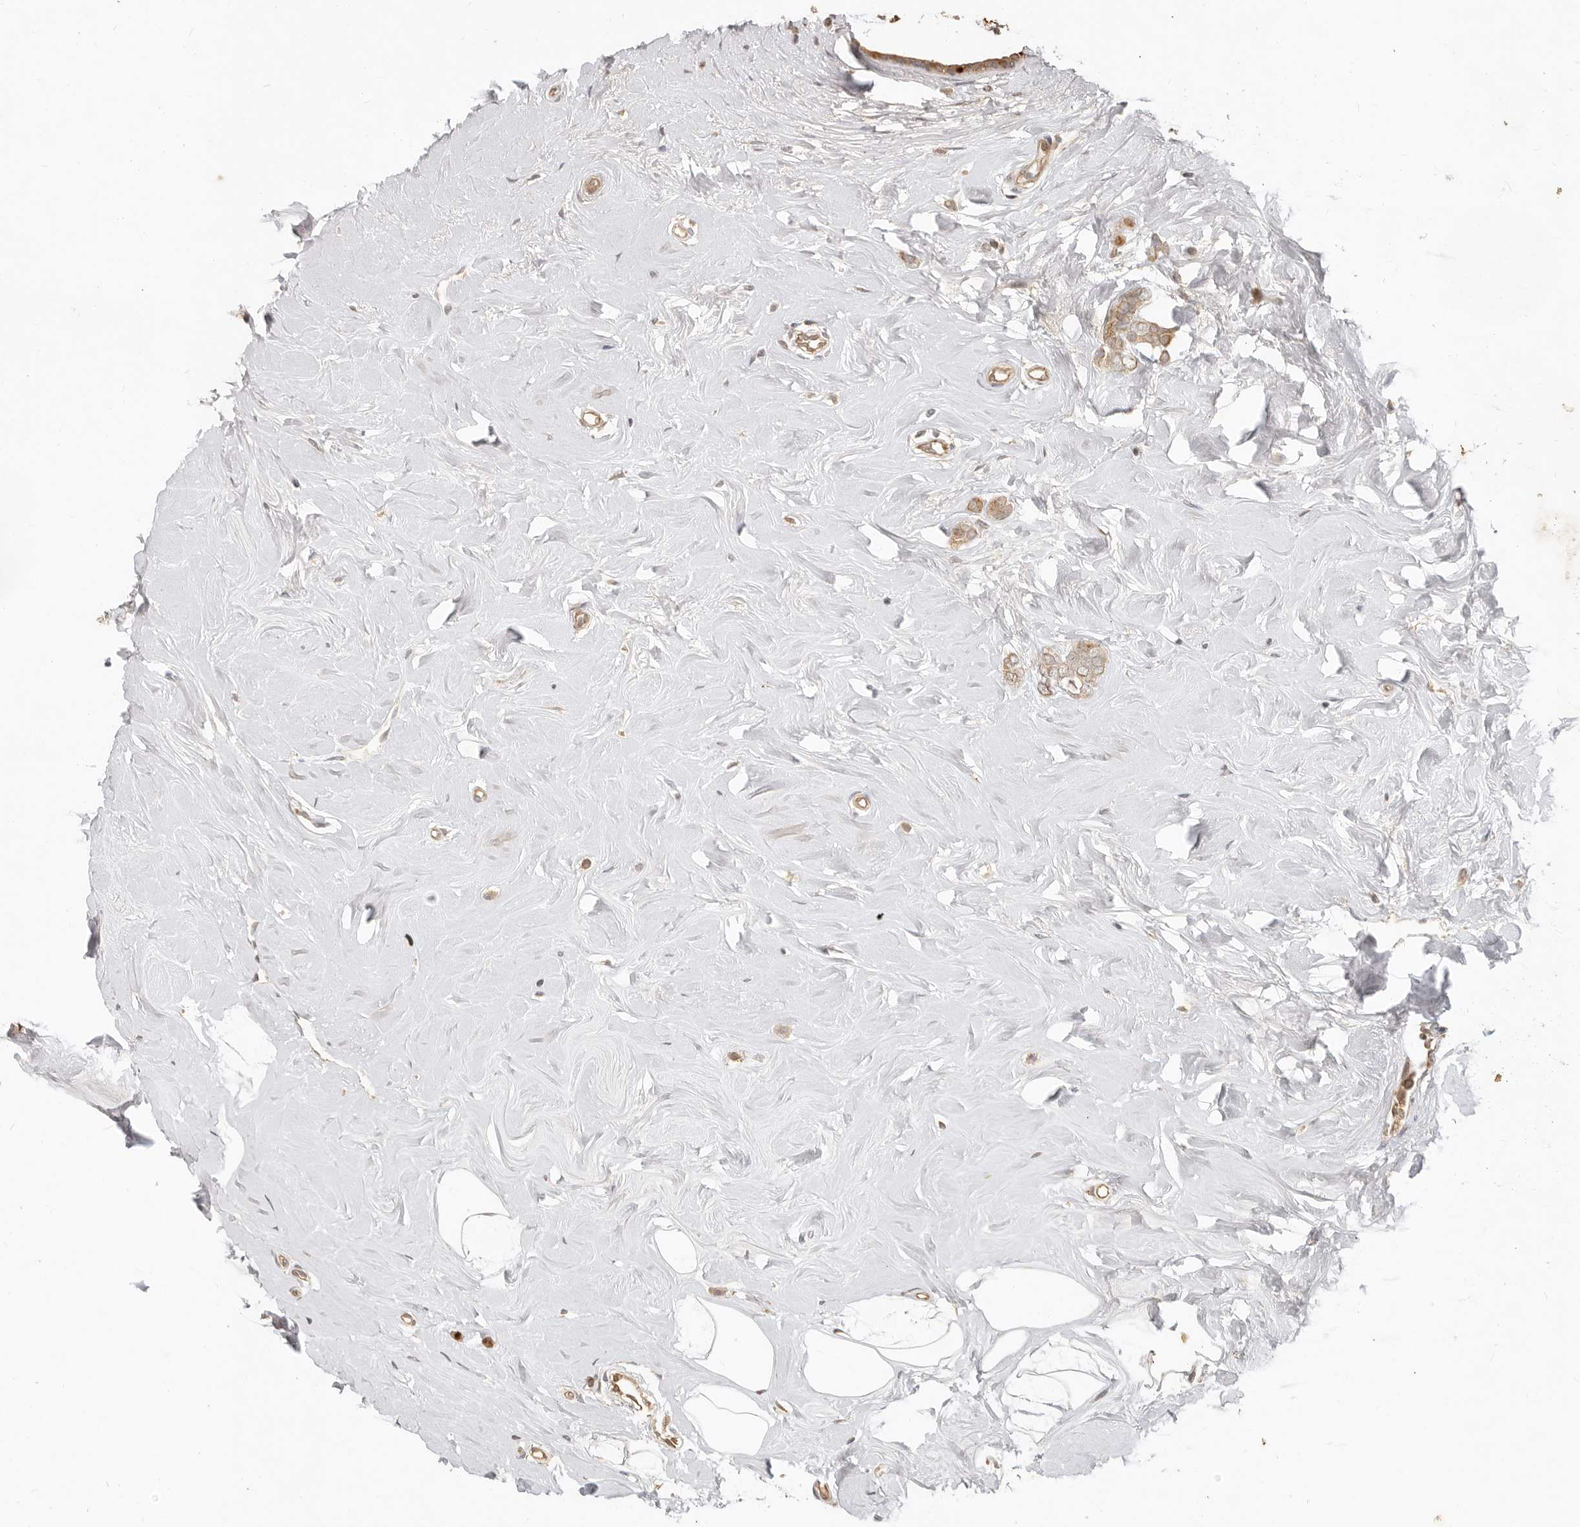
{"staining": {"intensity": "weak", "quantity": ">75%", "location": "cytoplasmic/membranous"}, "tissue": "breast cancer", "cell_type": "Tumor cells", "image_type": "cancer", "snomed": [{"axis": "morphology", "description": "Lobular carcinoma"}, {"axis": "topography", "description": "Breast"}], "caption": "Immunohistochemistry photomicrograph of neoplastic tissue: breast cancer stained using immunohistochemistry displays low levels of weak protein expression localized specifically in the cytoplasmic/membranous of tumor cells, appearing as a cytoplasmic/membranous brown color.", "gene": "MTFR2", "patient": {"sex": "female", "age": 47}}